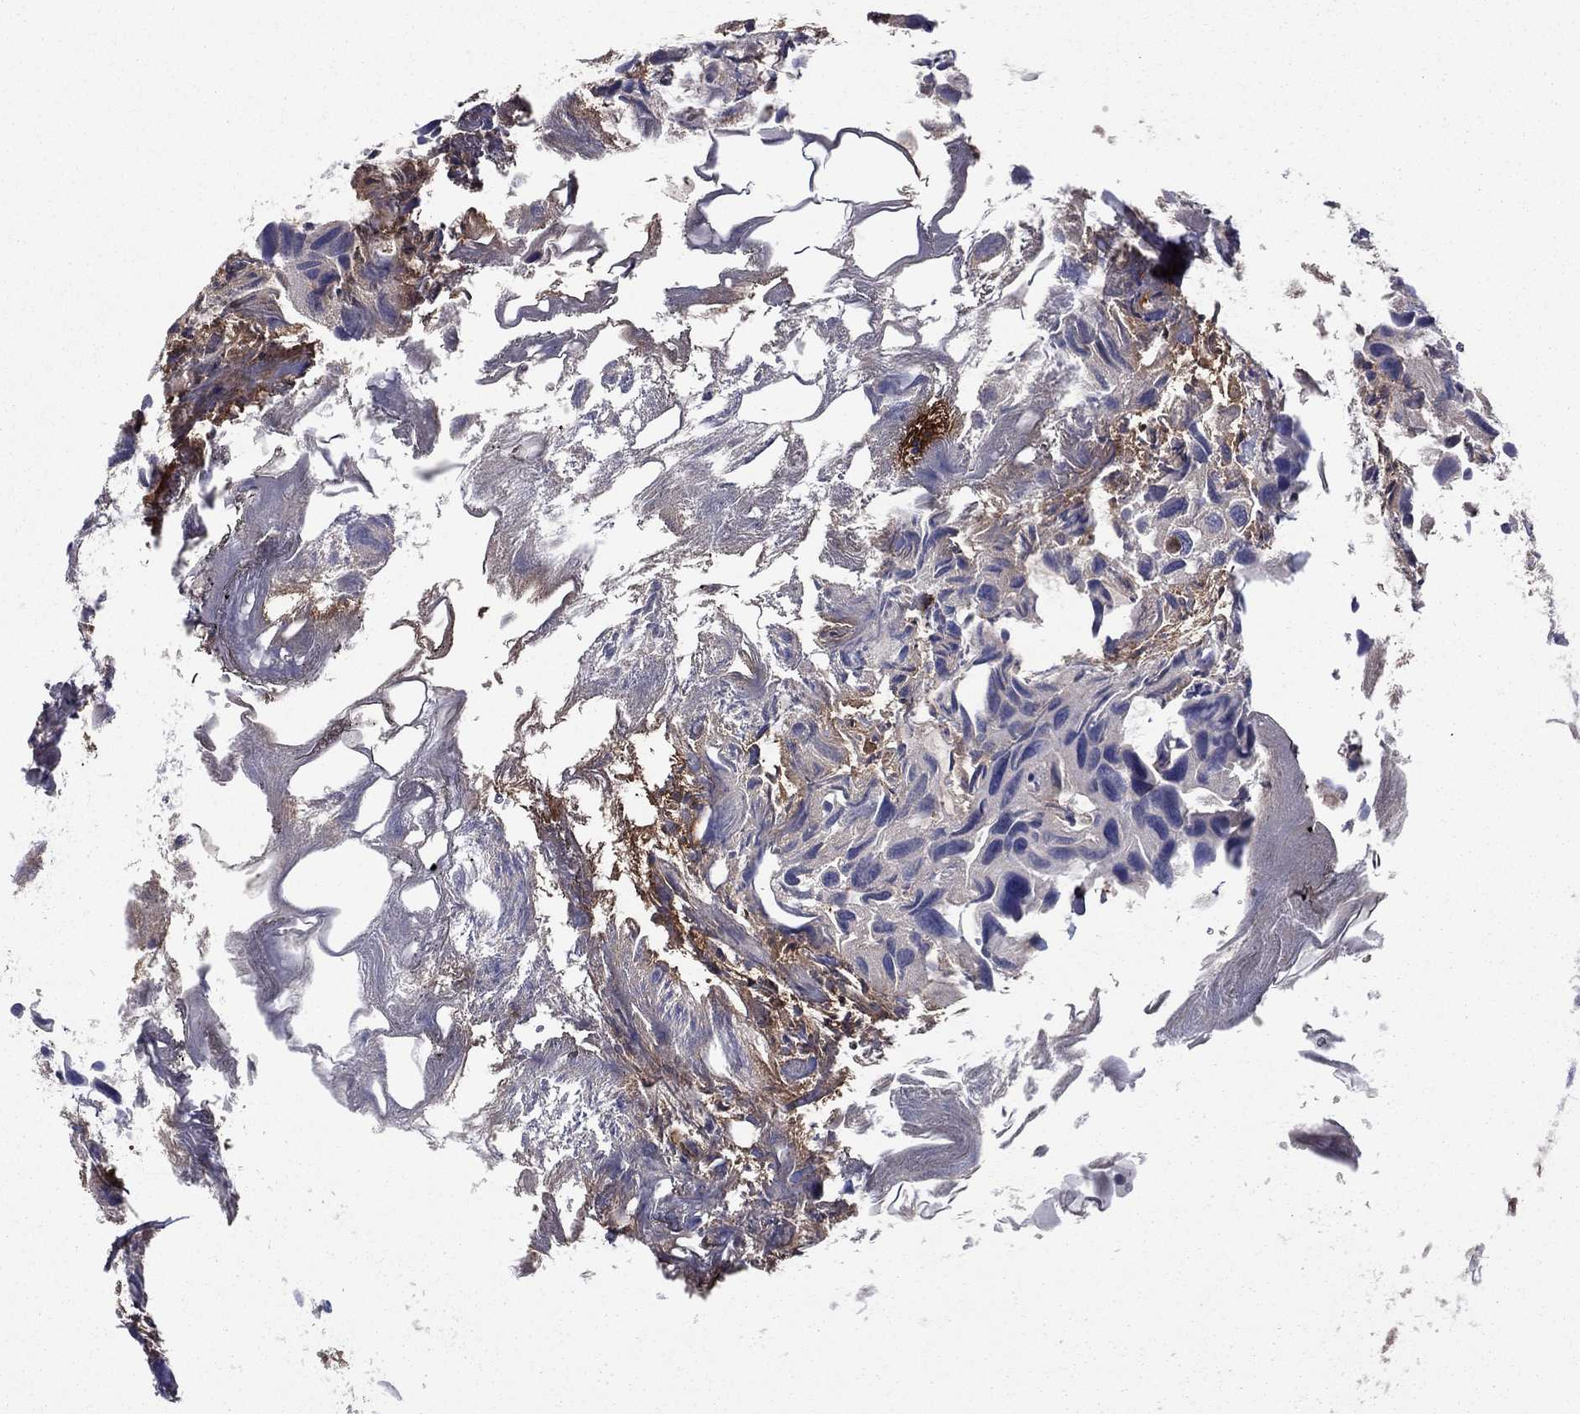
{"staining": {"intensity": "negative", "quantity": "none", "location": "none"}, "tissue": "urothelial cancer", "cell_type": "Tumor cells", "image_type": "cancer", "snomed": [{"axis": "morphology", "description": "Urothelial carcinoma, High grade"}, {"axis": "topography", "description": "Urinary bladder"}], "caption": "Immunohistochemistry histopathology image of urothelial carcinoma (high-grade) stained for a protein (brown), which displays no positivity in tumor cells.", "gene": "HPX", "patient": {"sex": "male", "age": 79}}